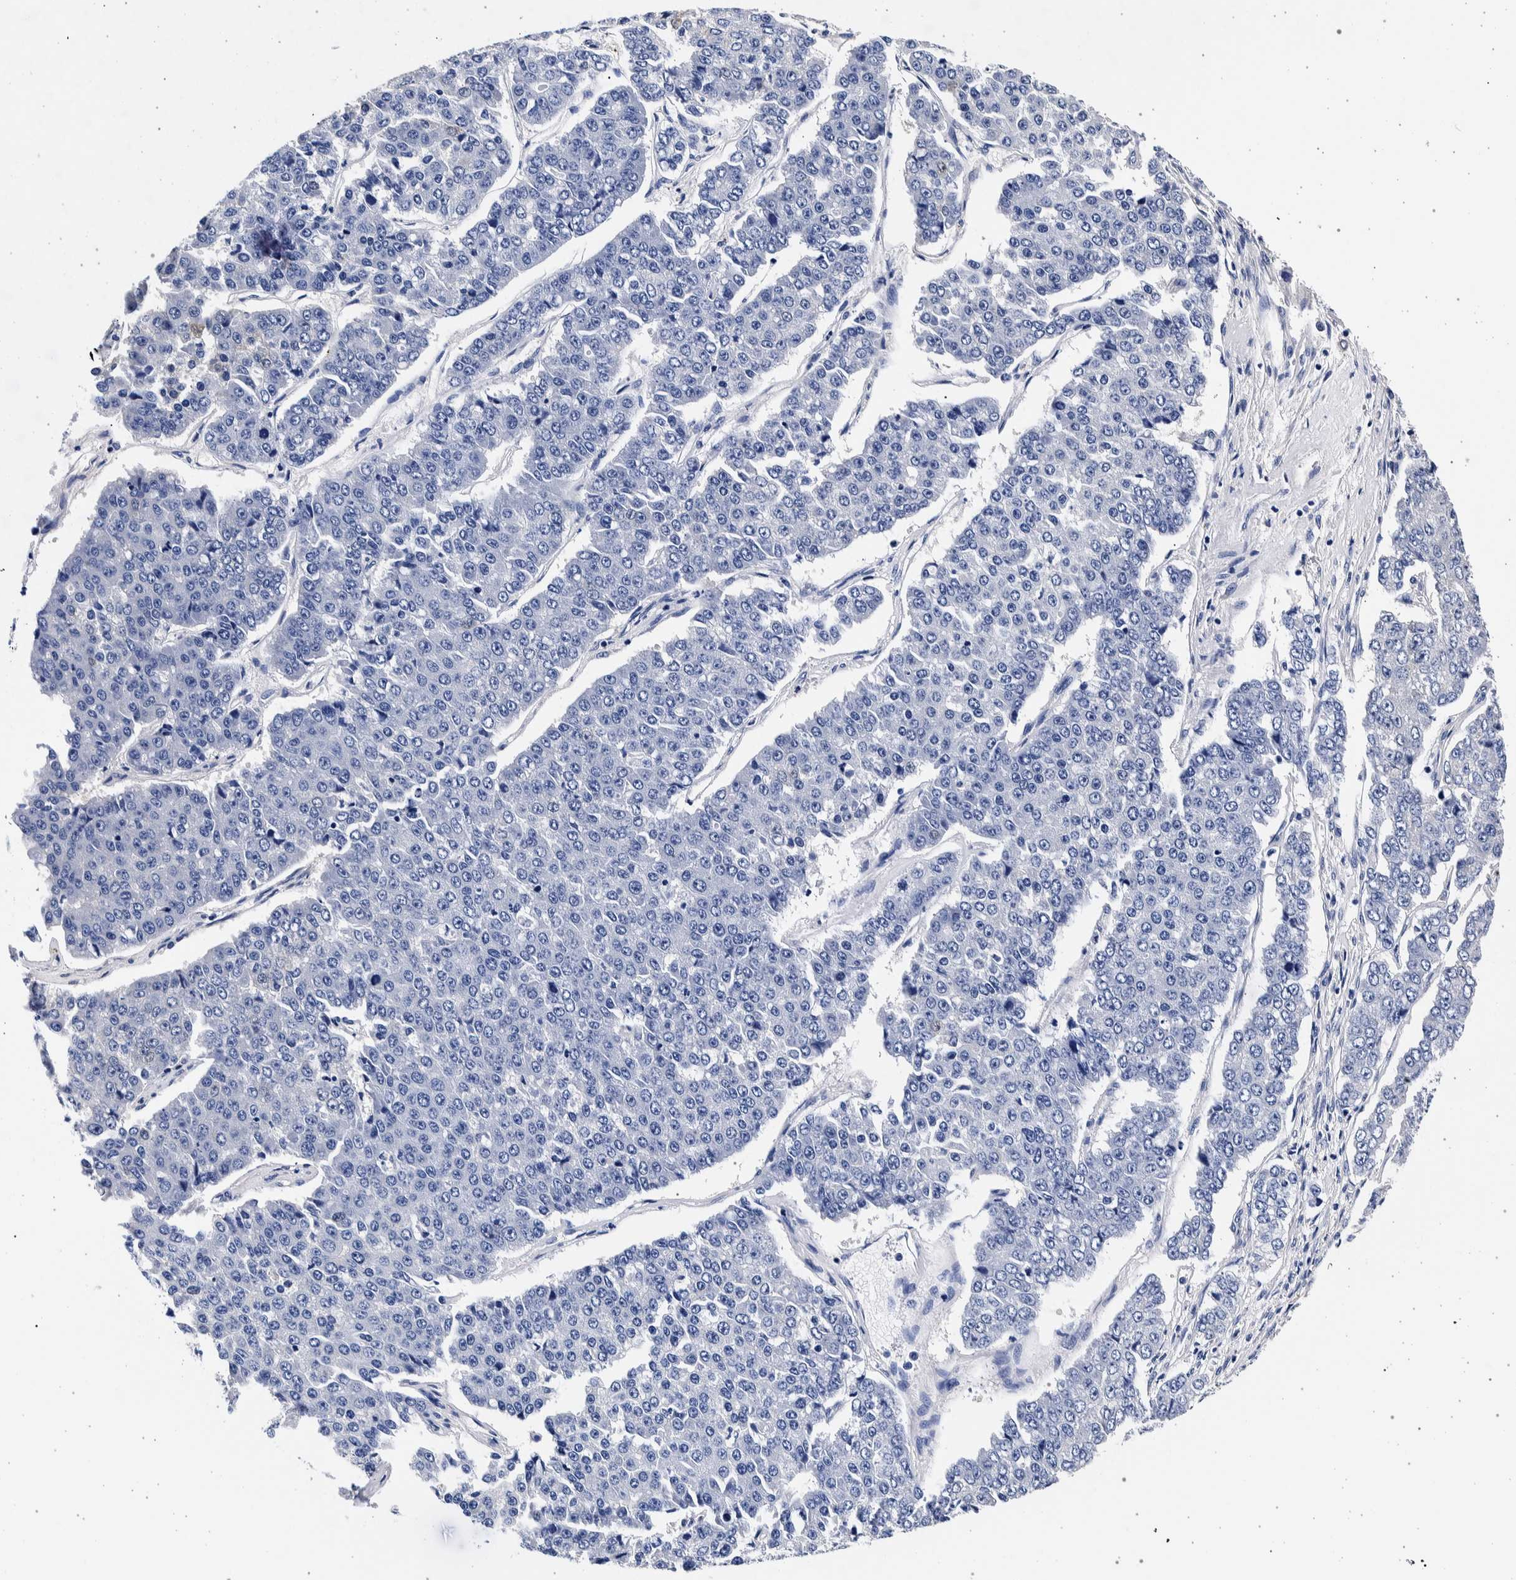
{"staining": {"intensity": "negative", "quantity": "none", "location": "none"}, "tissue": "pancreatic cancer", "cell_type": "Tumor cells", "image_type": "cancer", "snomed": [{"axis": "morphology", "description": "Adenocarcinoma, NOS"}, {"axis": "topography", "description": "Pancreas"}], "caption": "This is a histopathology image of IHC staining of pancreatic cancer (adenocarcinoma), which shows no positivity in tumor cells.", "gene": "NIBAN2", "patient": {"sex": "male", "age": 50}}